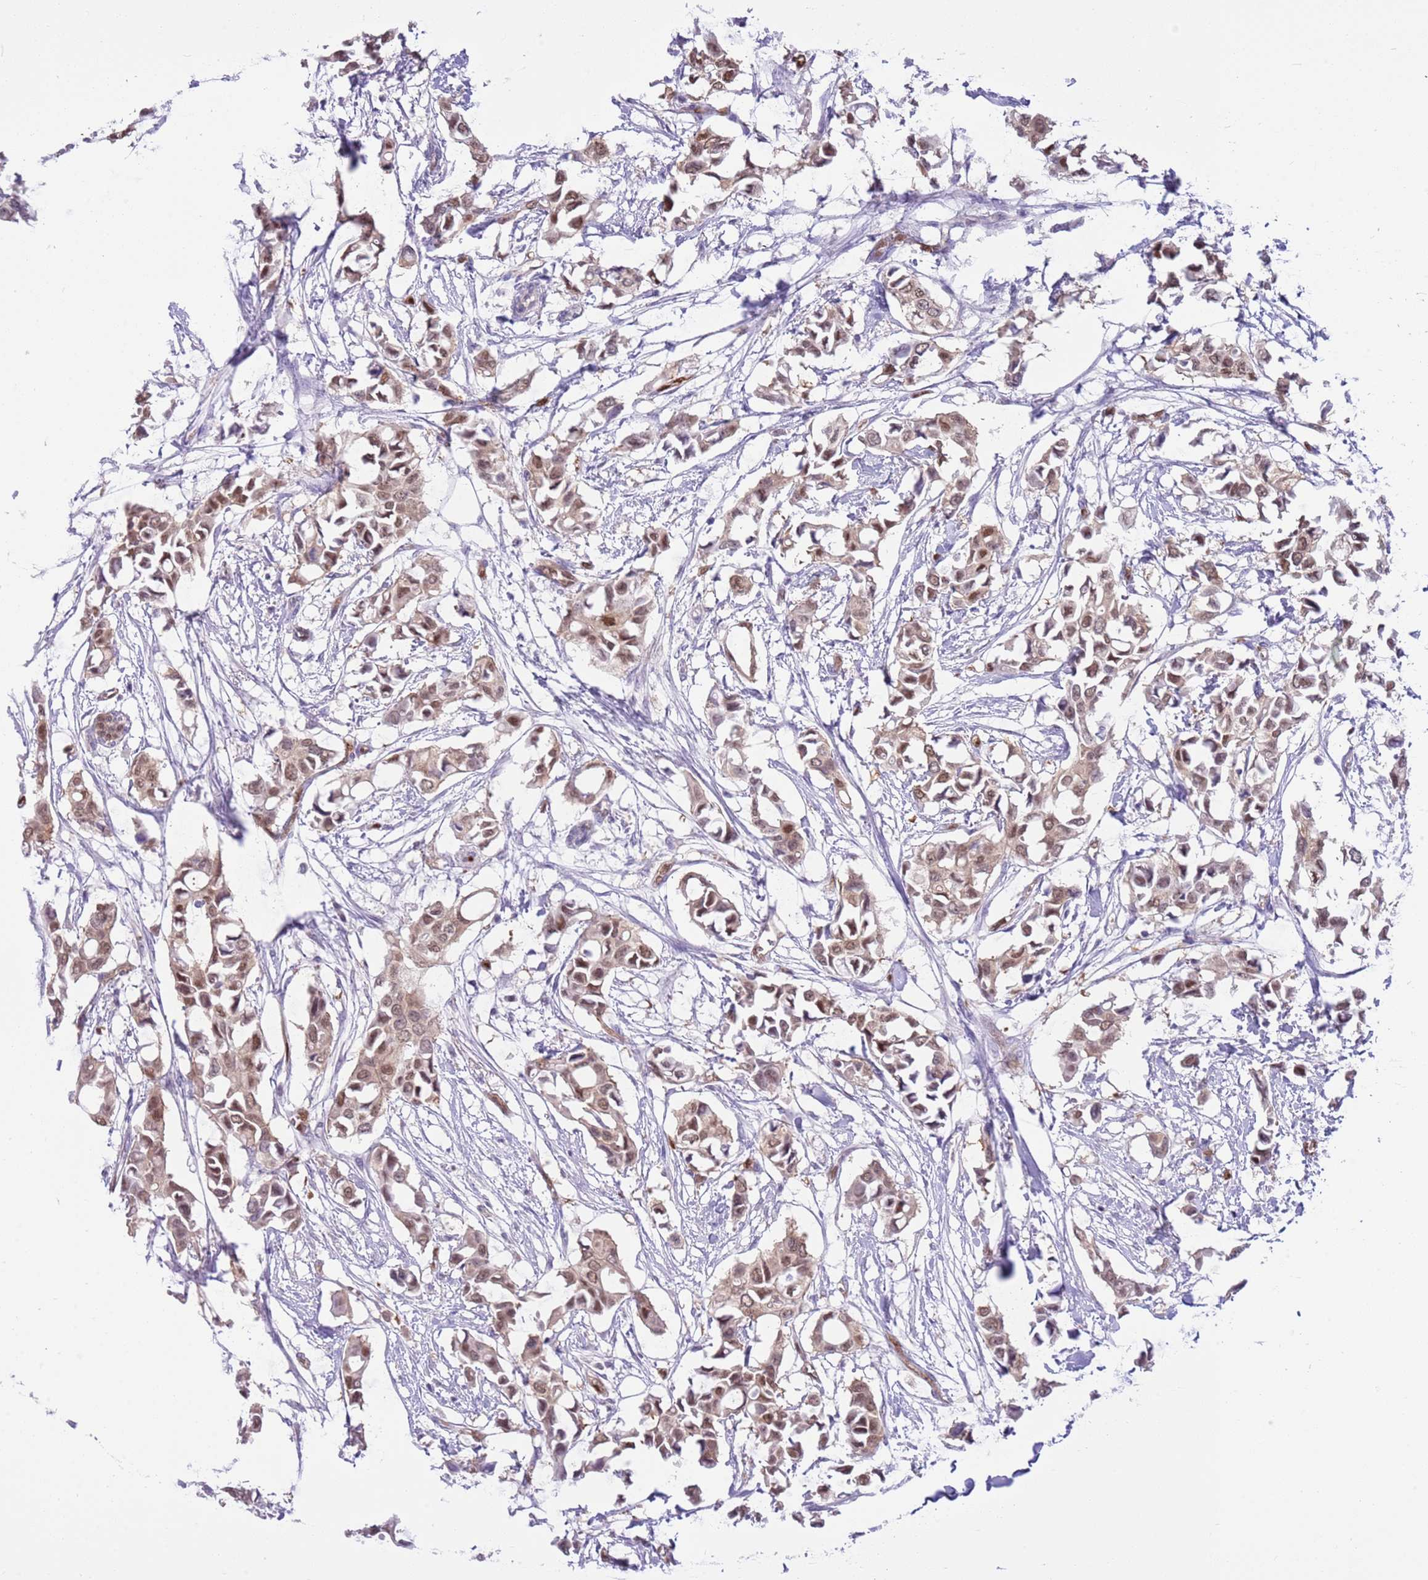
{"staining": {"intensity": "moderate", "quantity": ">75%", "location": "cytoplasmic/membranous,nuclear"}, "tissue": "breast cancer", "cell_type": "Tumor cells", "image_type": "cancer", "snomed": [{"axis": "morphology", "description": "Duct carcinoma"}, {"axis": "topography", "description": "Breast"}], "caption": "This is an image of IHC staining of breast cancer (invasive ductal carcinoma), which shows moderate expression in the cytoplasmic/membranous and nuclear of tumor cells.", "gene": "DDI2", "patient": {"sex": "female", "age": 41}}